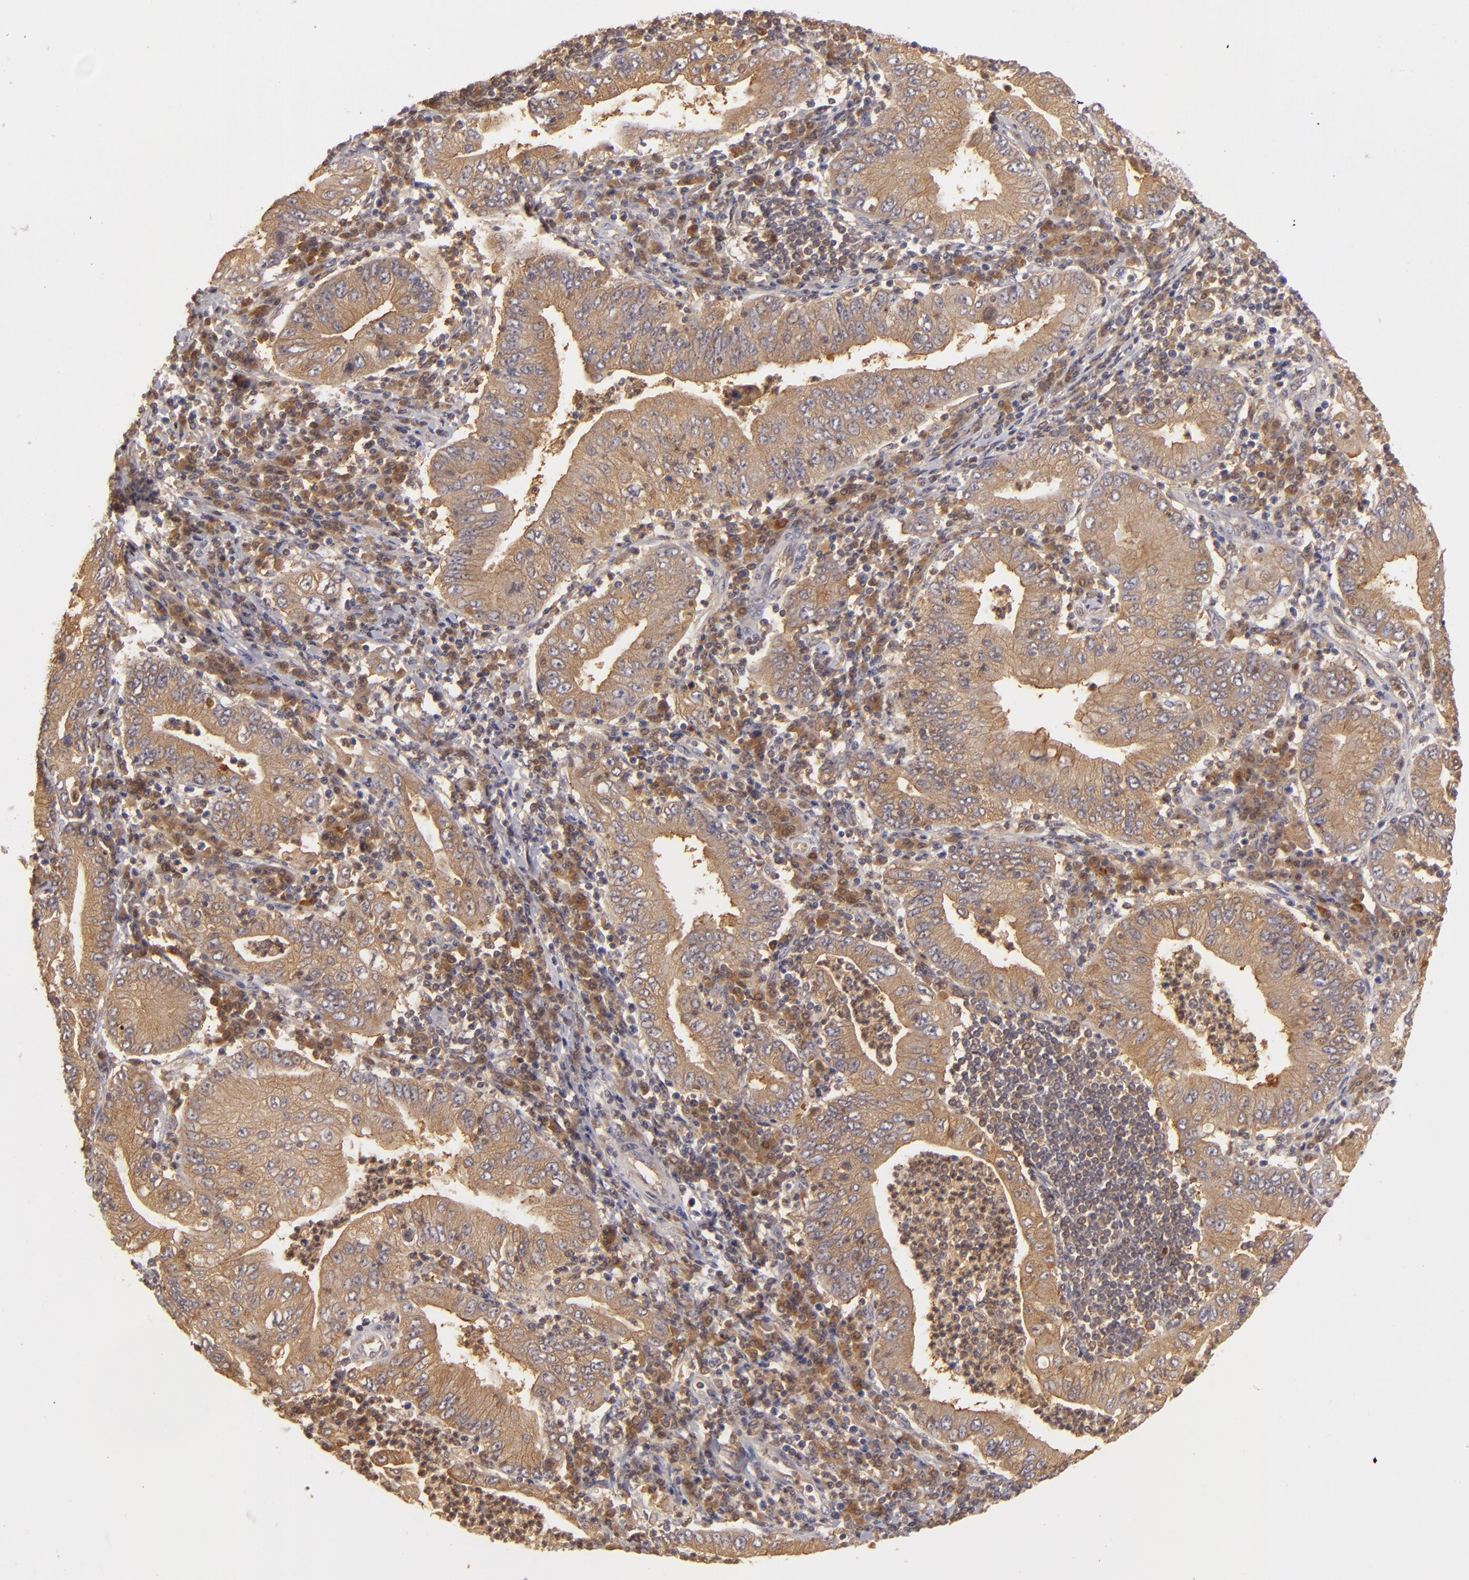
{"staining": {"intensity": "strong", "quantity": ">75%", "location": "cytoplasmic/membranous"}, "tissue": "stomach cancer", "cell_type": "Tumor cells", "image_type": "cancer", "snomed": [{"axis": "morphology", "description": "Normal tissue, NOS"}, {"axis": "morphology", "description": "Adenocarcinoma, NOS"}, {"axis": "topography", "description": "Esophagus"}, {"axis": "topography", "description": "Stomach, upper"}, {"axis": "topography", "description": "Peripheral nerve tissue"}], "caption": "Immunohistochemistry (IHC) staining of stomach adenocarcinoma, which reveals high levels of strong cytoplasmic/membranous staining in about >75% of tumor cells indicating strong cytoplasmic/membranous protein expression. The staining was performed using DAB (3,3'-diaminobenzidine) (brown) for protein detection and nuclei were counterstained in hematoxylin (blue).", "gene": "PRKCD", "patient": {"sex": "male", "age": 62}}